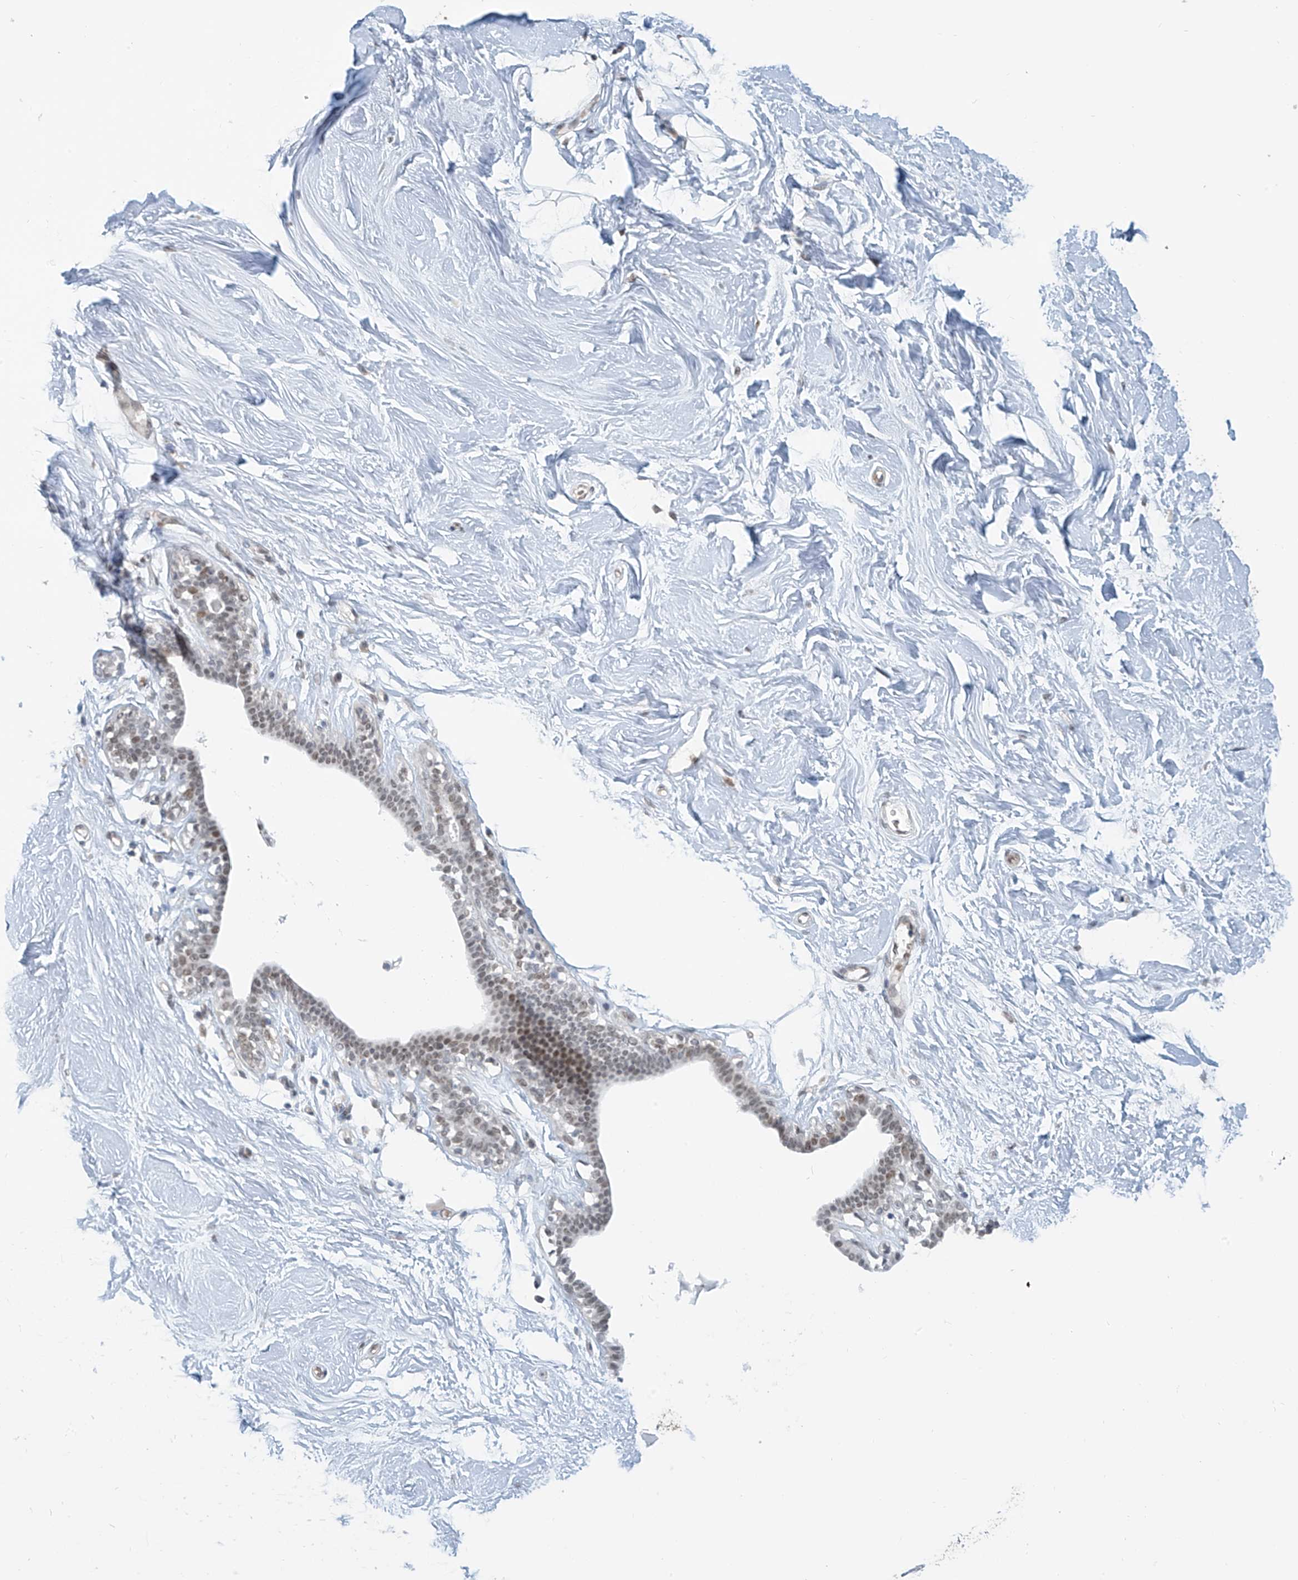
{"staining": {"intensity": "weak", "quantity": "25%-75%", "location": "nuclear"}, "tissue": "breast", "cell_type": "Adipocytes", "image_type": "normal", "snomed": [{"axis": "morphology", "description": "Normal tissue, NOS"}, {"axis": "topography", "description": "Breast"}], "caption": "Protein analysis of benign breast reveals weak nuclear expression in approximately 25%-75% of adipocytes. (IHC, brightfield microscopy, high magnification).", "gene": "MCM9", "patient": {"sex": "female", "age": 26}}